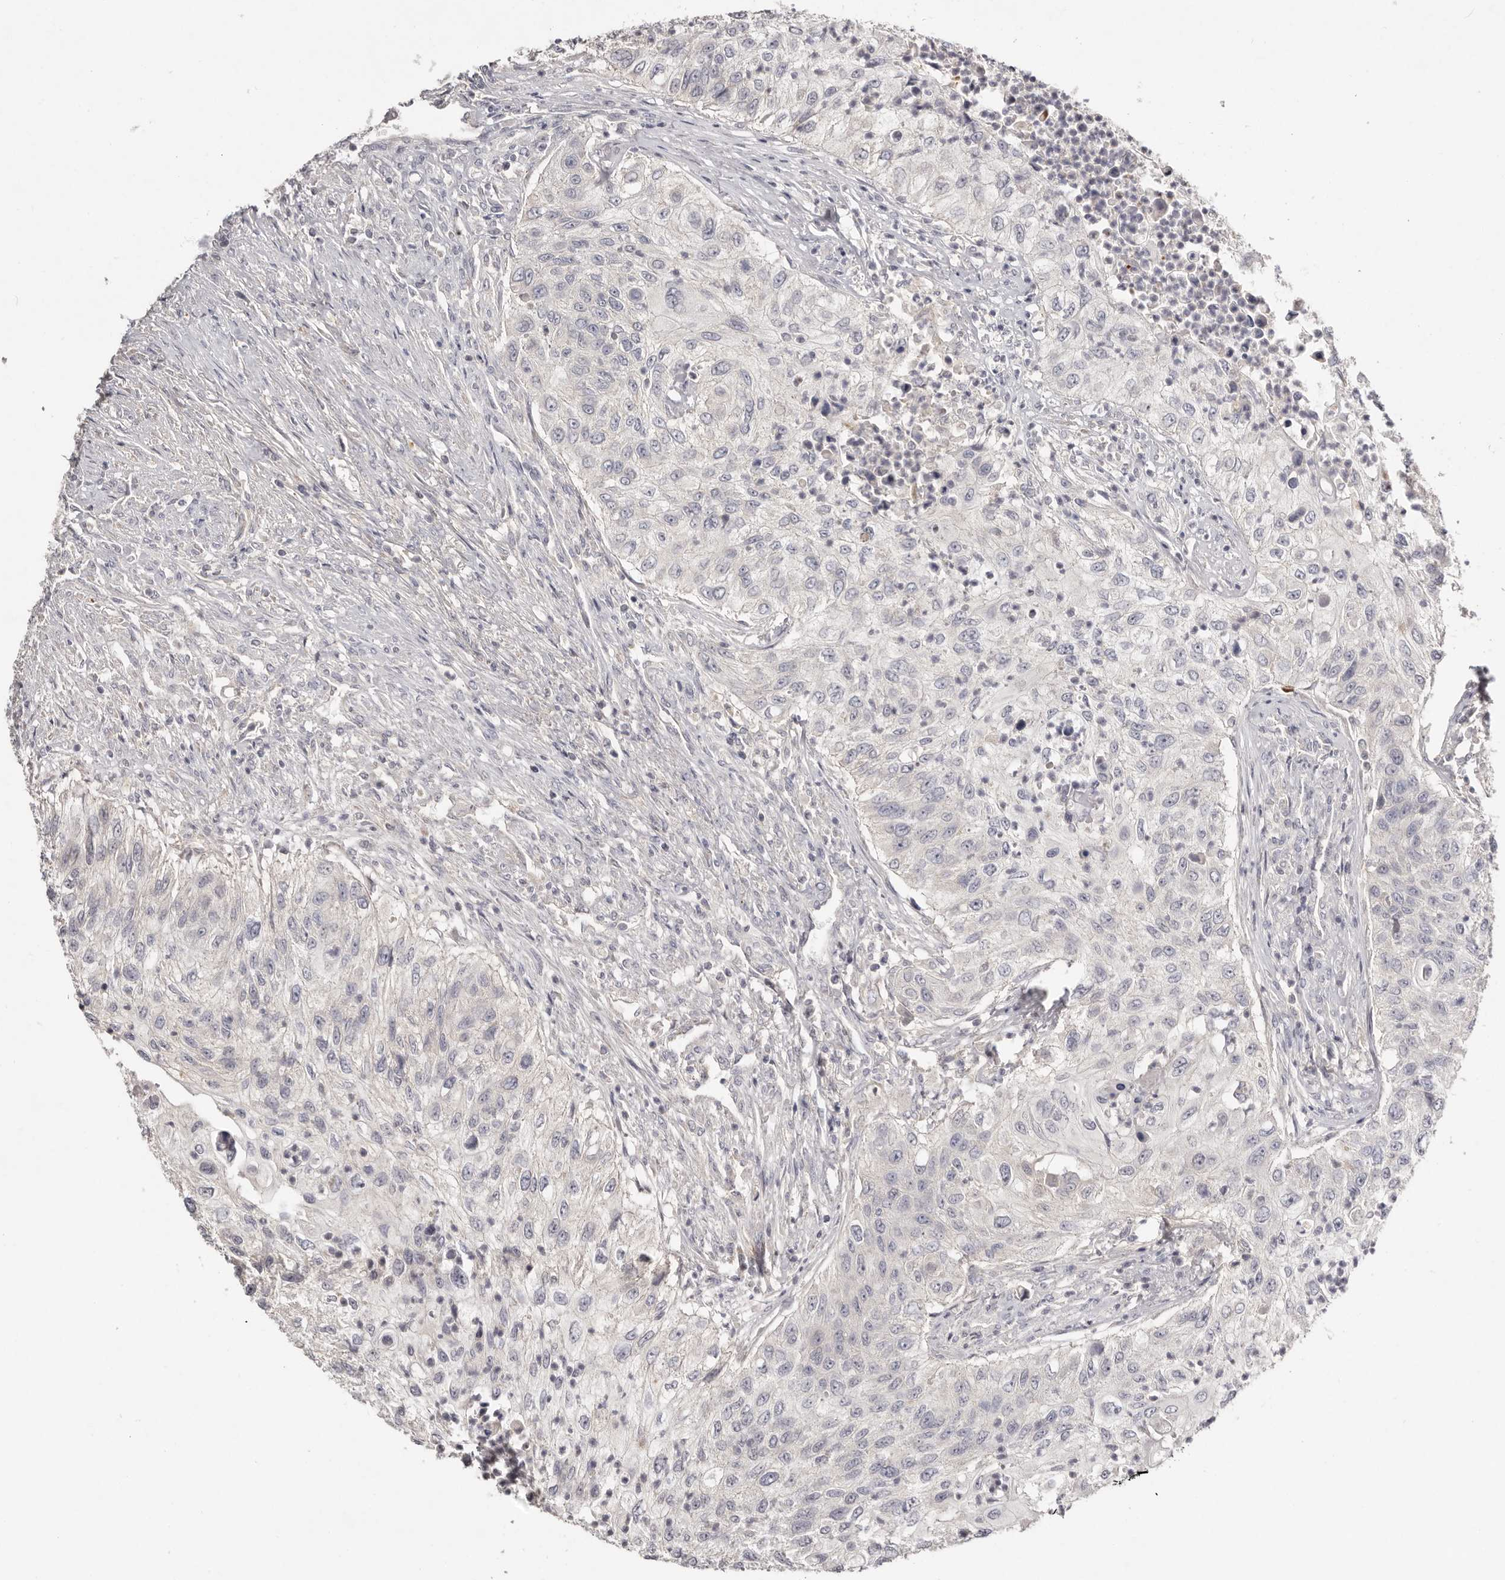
{"staining": {"intensity": "negative", "quantity": "none", "location": "none"}, "tissue": "urothelial cancer", "cell_type": "Tumor cells", "image_type": "cancer", "snomed": [{"axis": "morphology", "description": "Urothelial carcinoma, High grade"}, {"axis": "topography", "description": "Urinary bladder"}], "caption": "DAB immunohistochemical staining of human urothelial carcinoma (high-grade) displays no significant expression in tumor cells.", "gene": "SCUBE2", "patient": {"sex": "female", "age": 60}}